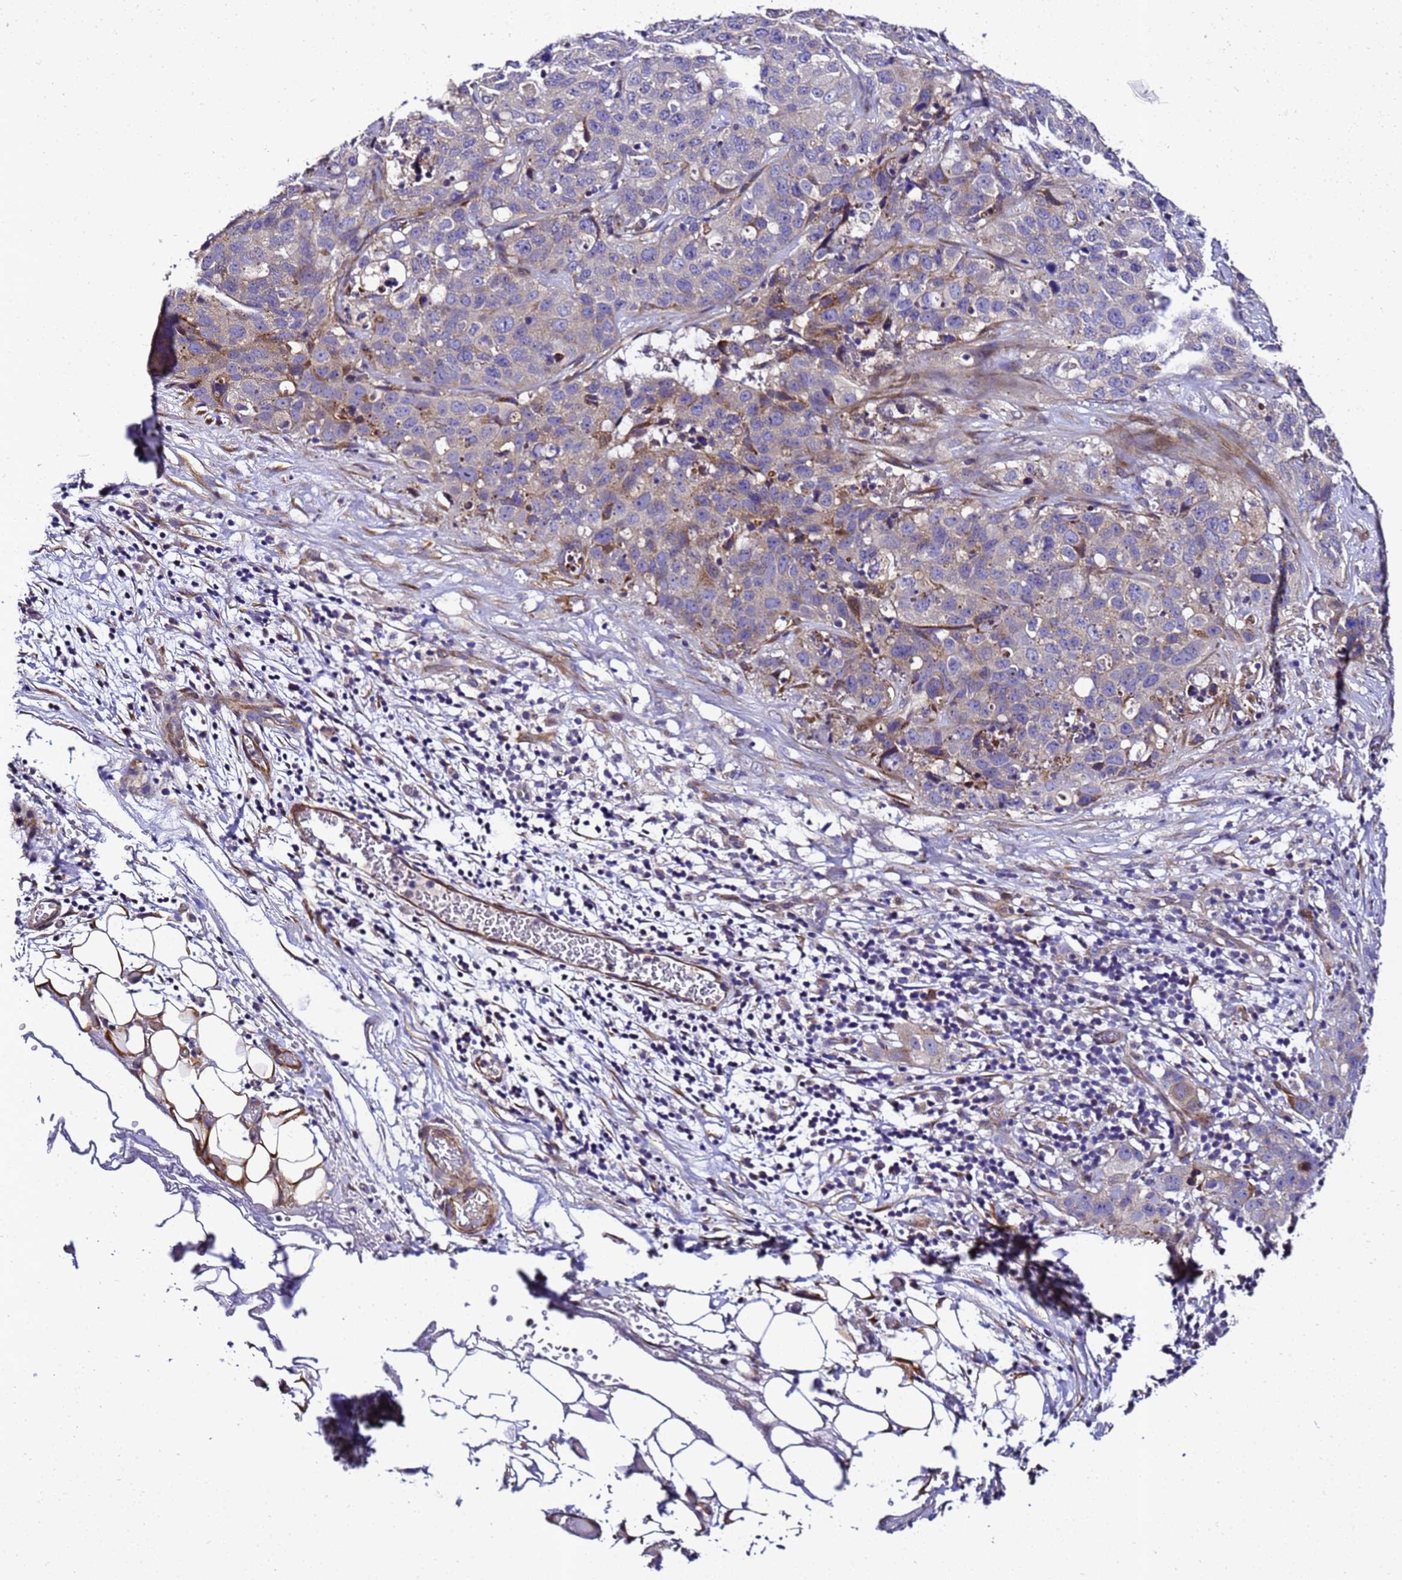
{"staining": {"intensity": "weak", "quantity": "<25%", "location": "cytoplasmic/membranous"}, "tissue": "stomach cancer", "cell_type": "Tumor cells", "image_type": "cancer", "snomed": [{"axis": "morphology", "description": "Normal tissue, NOS"}, {"axis": "morphology", "description": "Adenocarcinoma, NOS"}, {"axis": "topography", "description": "Lymph node"}, {"axis": "topography", "description": "Stomach"}], "caption": "A high-resolution micrograph shows IHC staining of adenocarcinoma (stomach), which reveals no significant positivity in tumor cells. The staining was performed using DAB to visualize the protein expression in brown, while the nuclei were stained in blue with hematoxylin (Magnification: 20x).", "gene": "ZNF417", "patient": {"sex": "male", "age": 48}}